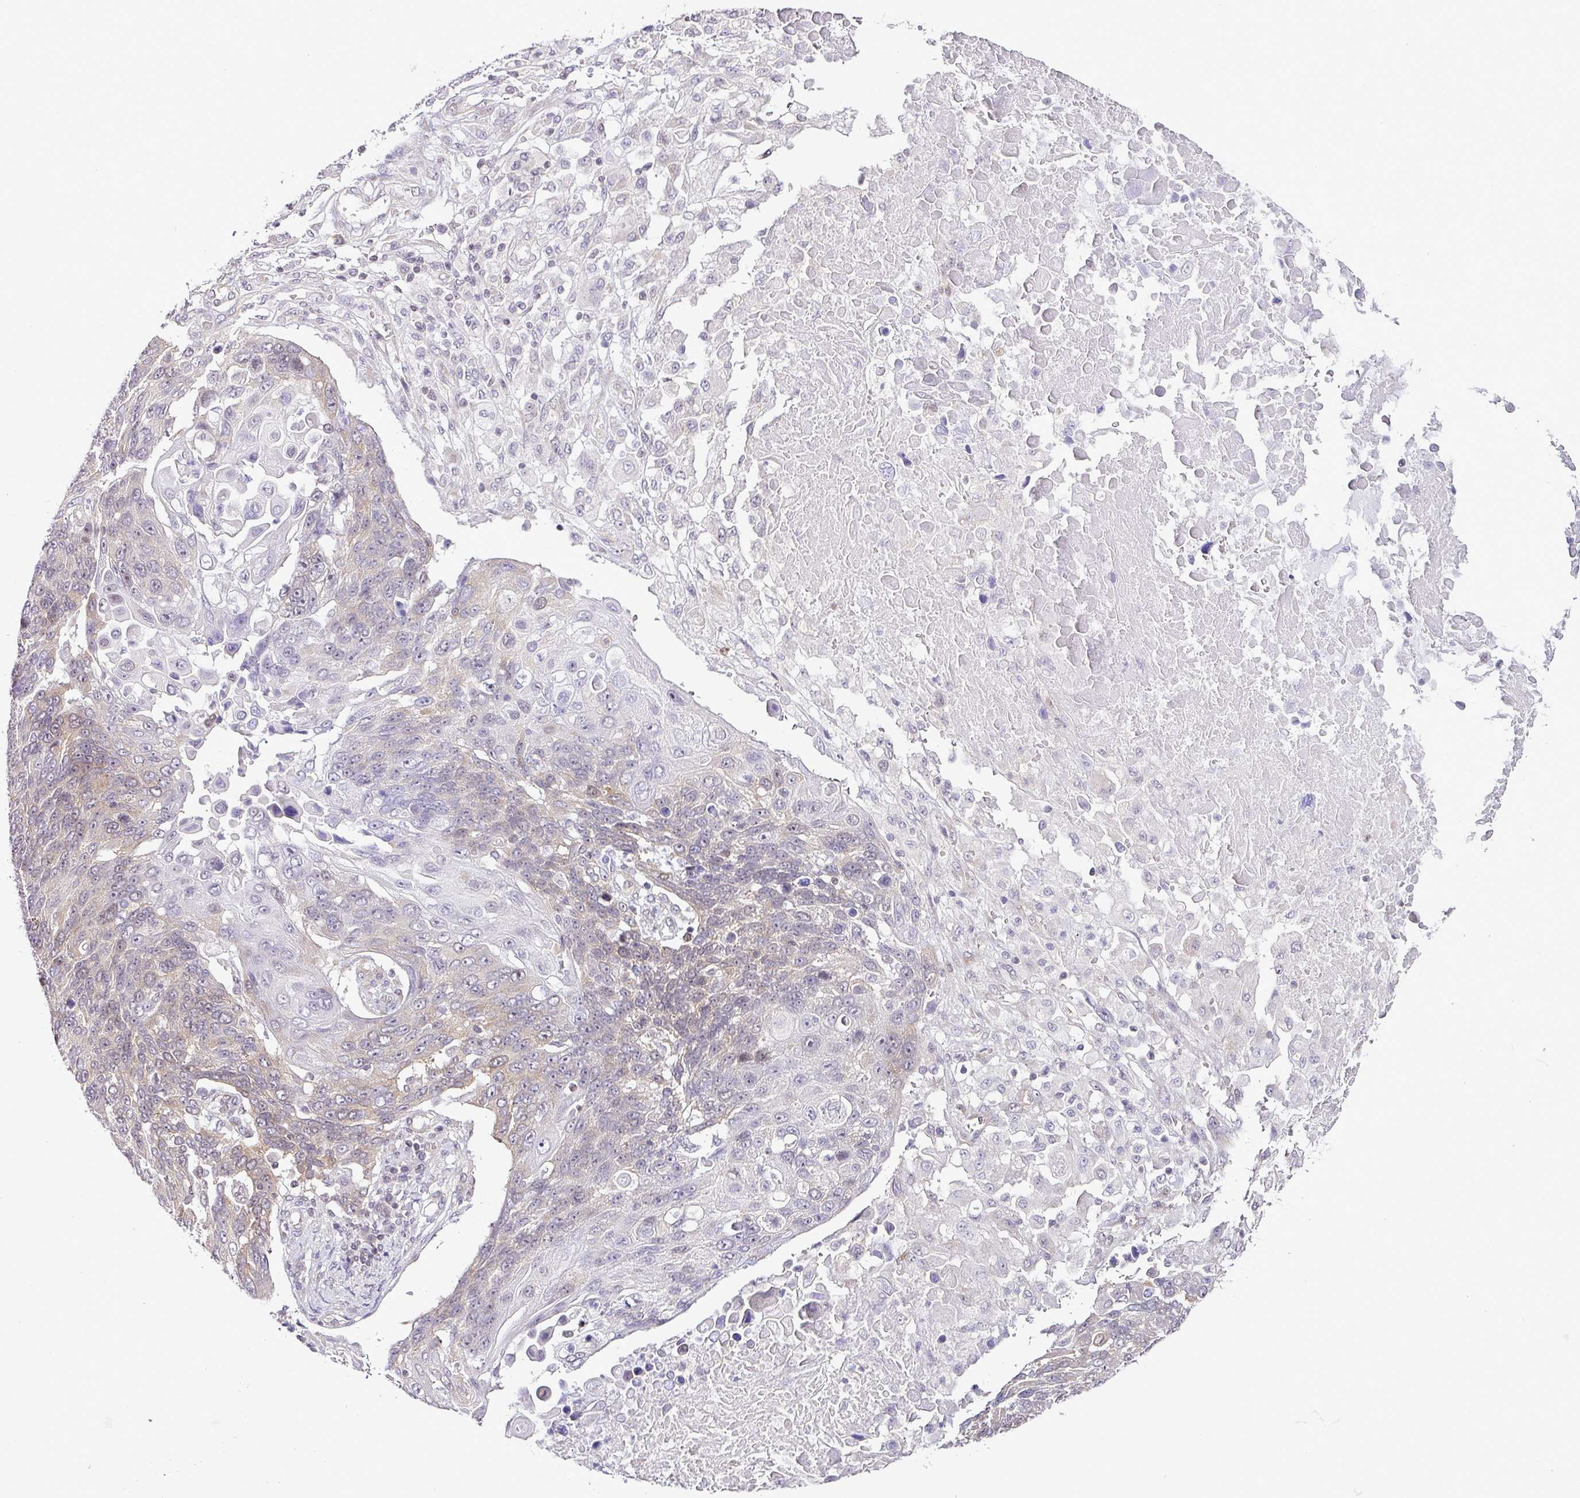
{"staining": {"intensity": "weak", "quantity": "<25%", "location": "cytoplasmic/membranous"}, "tissue": "lung cancer", "cell_type": "Tumor cells", "image_type": "cancer", "snomed": [{"axis": "morphology", "description": "Squamous cell carcinoma, NOS"}, {"axis": "topography", "description": "Lung"}], "caption": "This is an IHC photomicrograph of human lung cancer. There is no expression in tumor cells.", "gene": "FAM32A", "patient": {"sex": "male", "age": 66}}